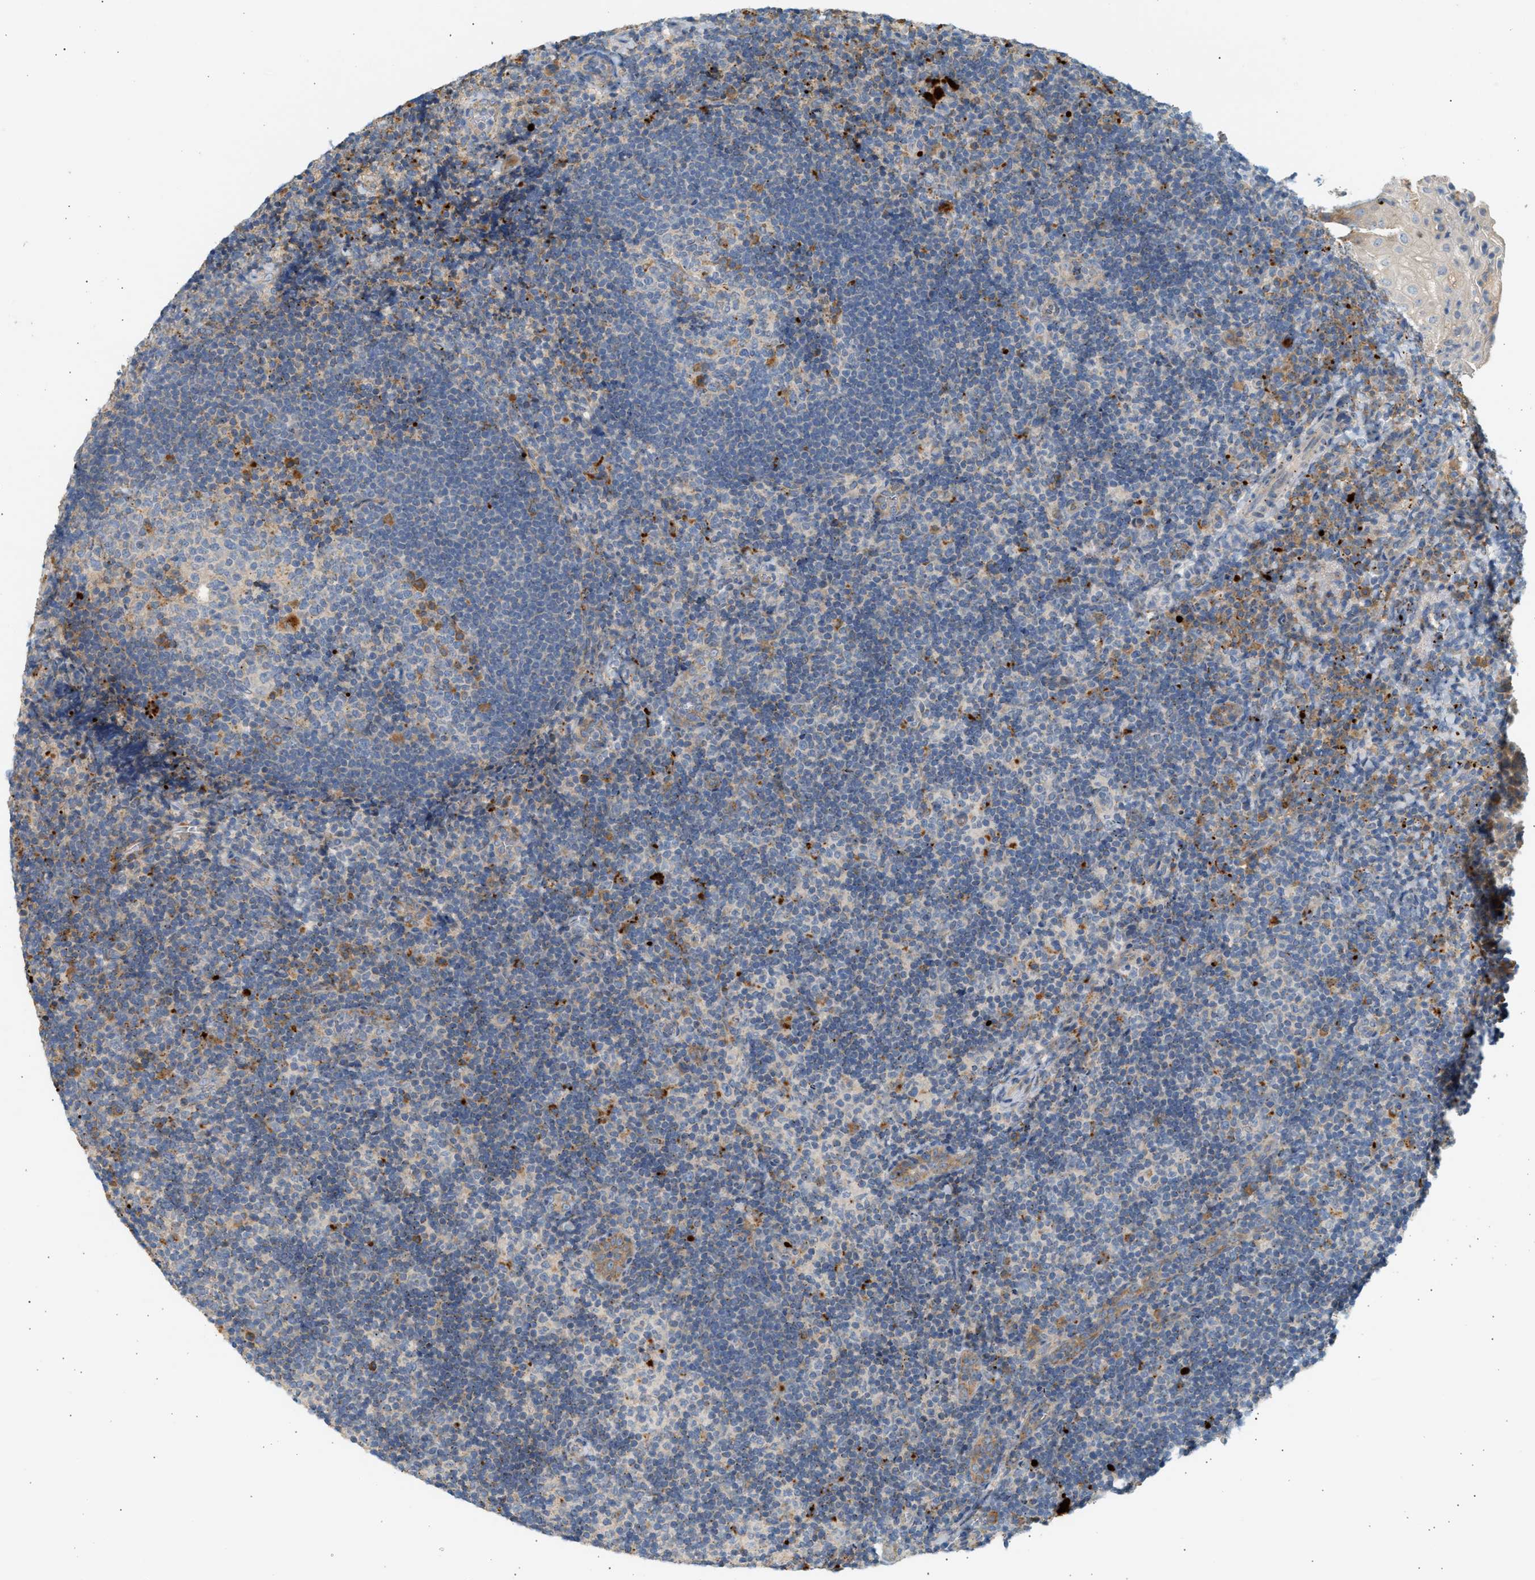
{"staining": {"intensity": "moderate", "quantity": "<25%", "location": "cytoplasmic/membranous"}, "tissue": "tonsil", "cell_type": "Germinal center cells", "image_type": "normal", "snomed": [{"axis": "morphology", "description": "Normal tissue, NOS"}, {"axis": "topography", "description": "Tonsil"}], "caption": "Germinal center cells display low levels of moderate cytoplasmic/membranous staining in about <25% of cells in unremarkable tonsil. The staining was performed using DAB (3,3'-diaminobenzidine) to visualize the protein expression in brown, while the nuclei were stained in blue with hematoxylin (Magnification: 20x).", "gene": "ENTHD1", "patient": {"sex": "male", "age": 37}}